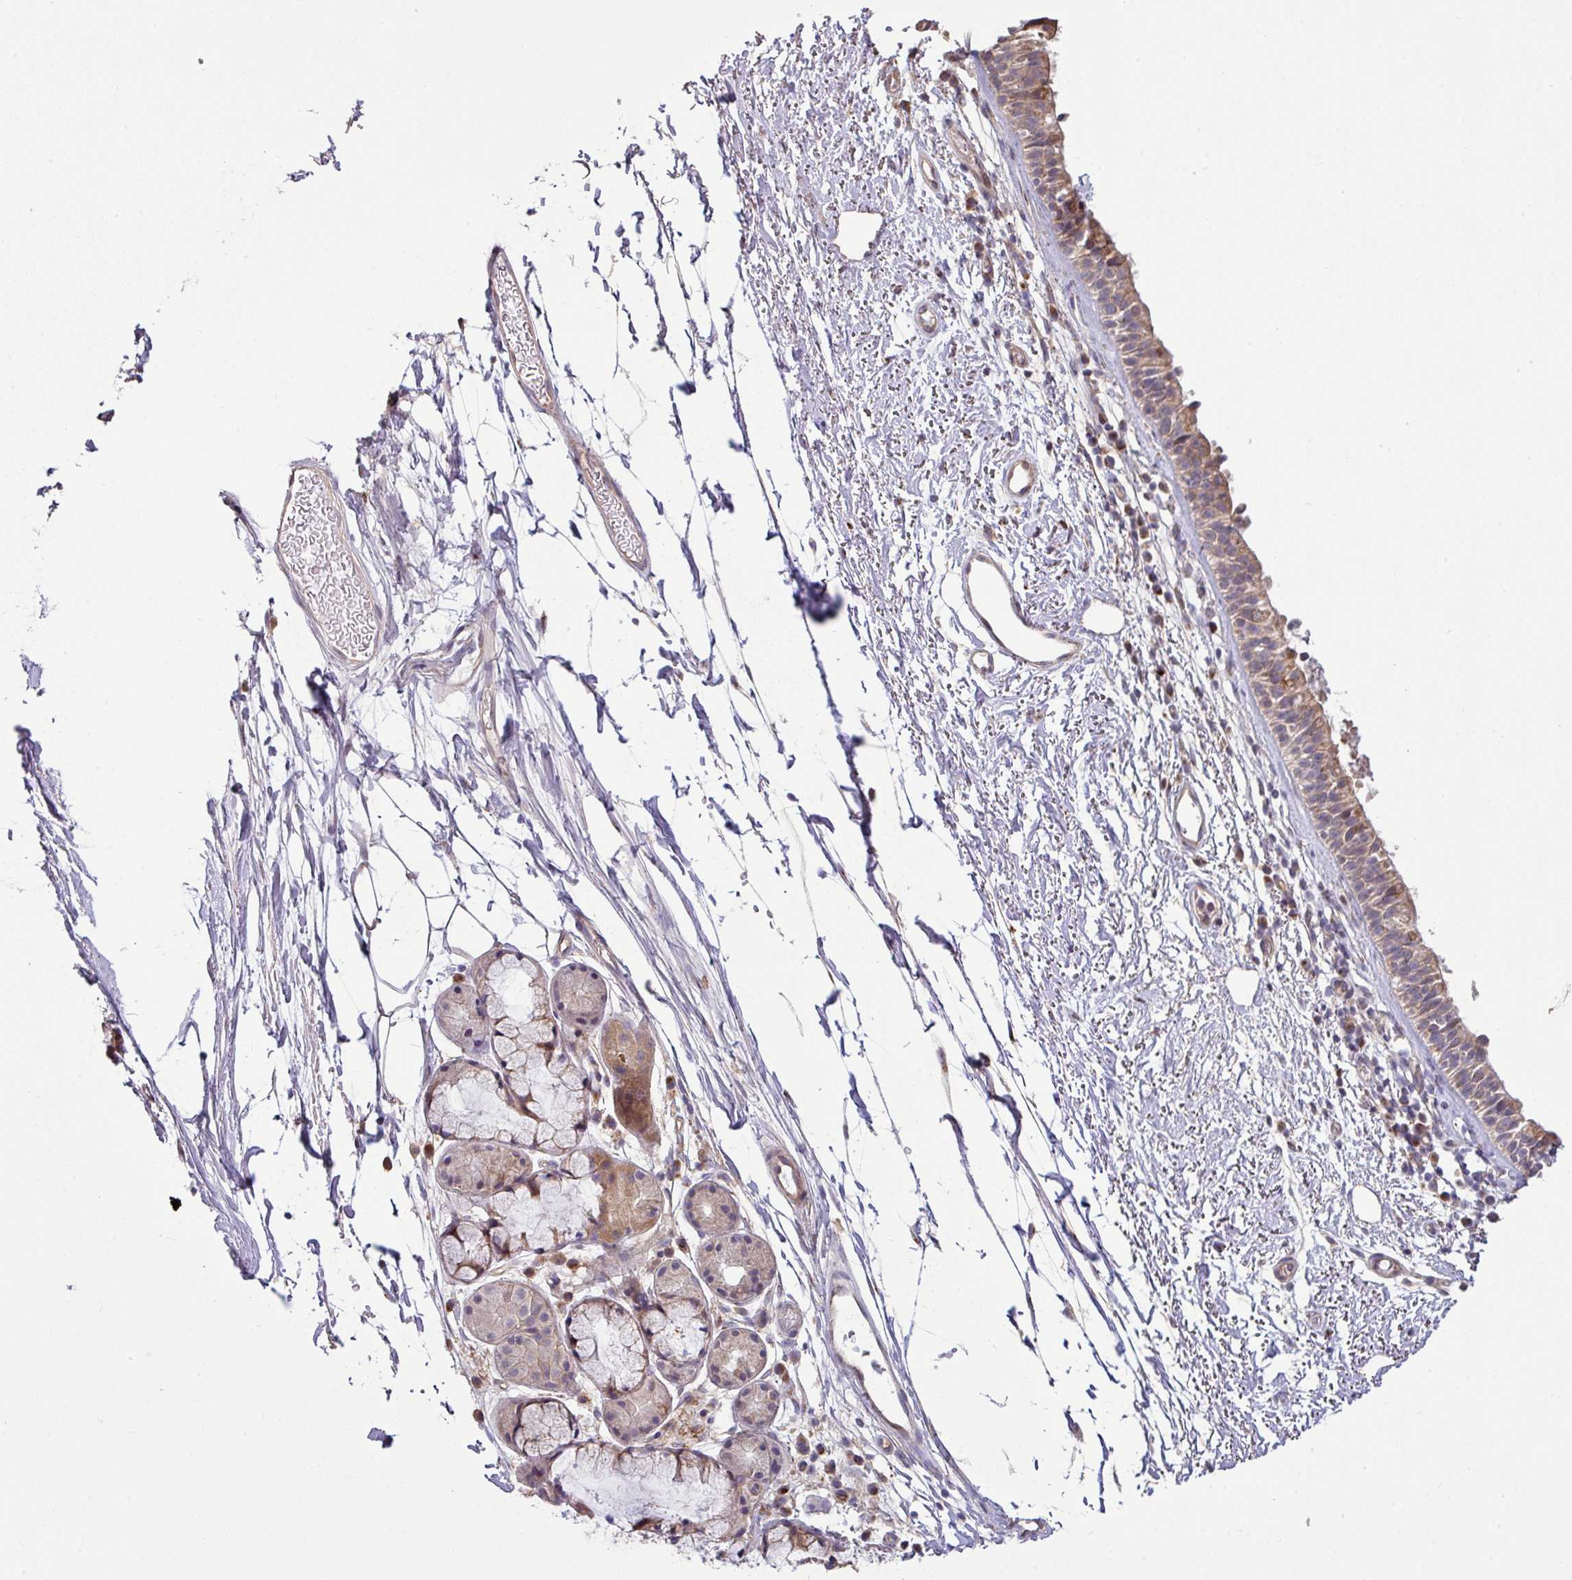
{"staining": {"intensity": "moderate", "quantity": ">75%", "location": "cytoplasmic/membranous"}, "tissue": "nasopharynx", "cell_type": "Respiratory epithelial cells", "image_type": "normal", "snomed": [{"axis": "morphology", "description": "Normal tissue, NOS"}, {"axis": "topography", "description": "Cartilage tissue"}, {"axis": "topography", "description": "Nasopharynx"}], "caption": "The micrograph demonstrates immunohistochemical staining of normal nasopharynx. There is moderate cytoplasmic/membranous positivity is appreciated in about >75% of respiratory epithelial cells. (IHC, brightfield microscopy, high magnification).", "gene": "TIMMDC1", "patient": {"sex": "male", "age": 56}}